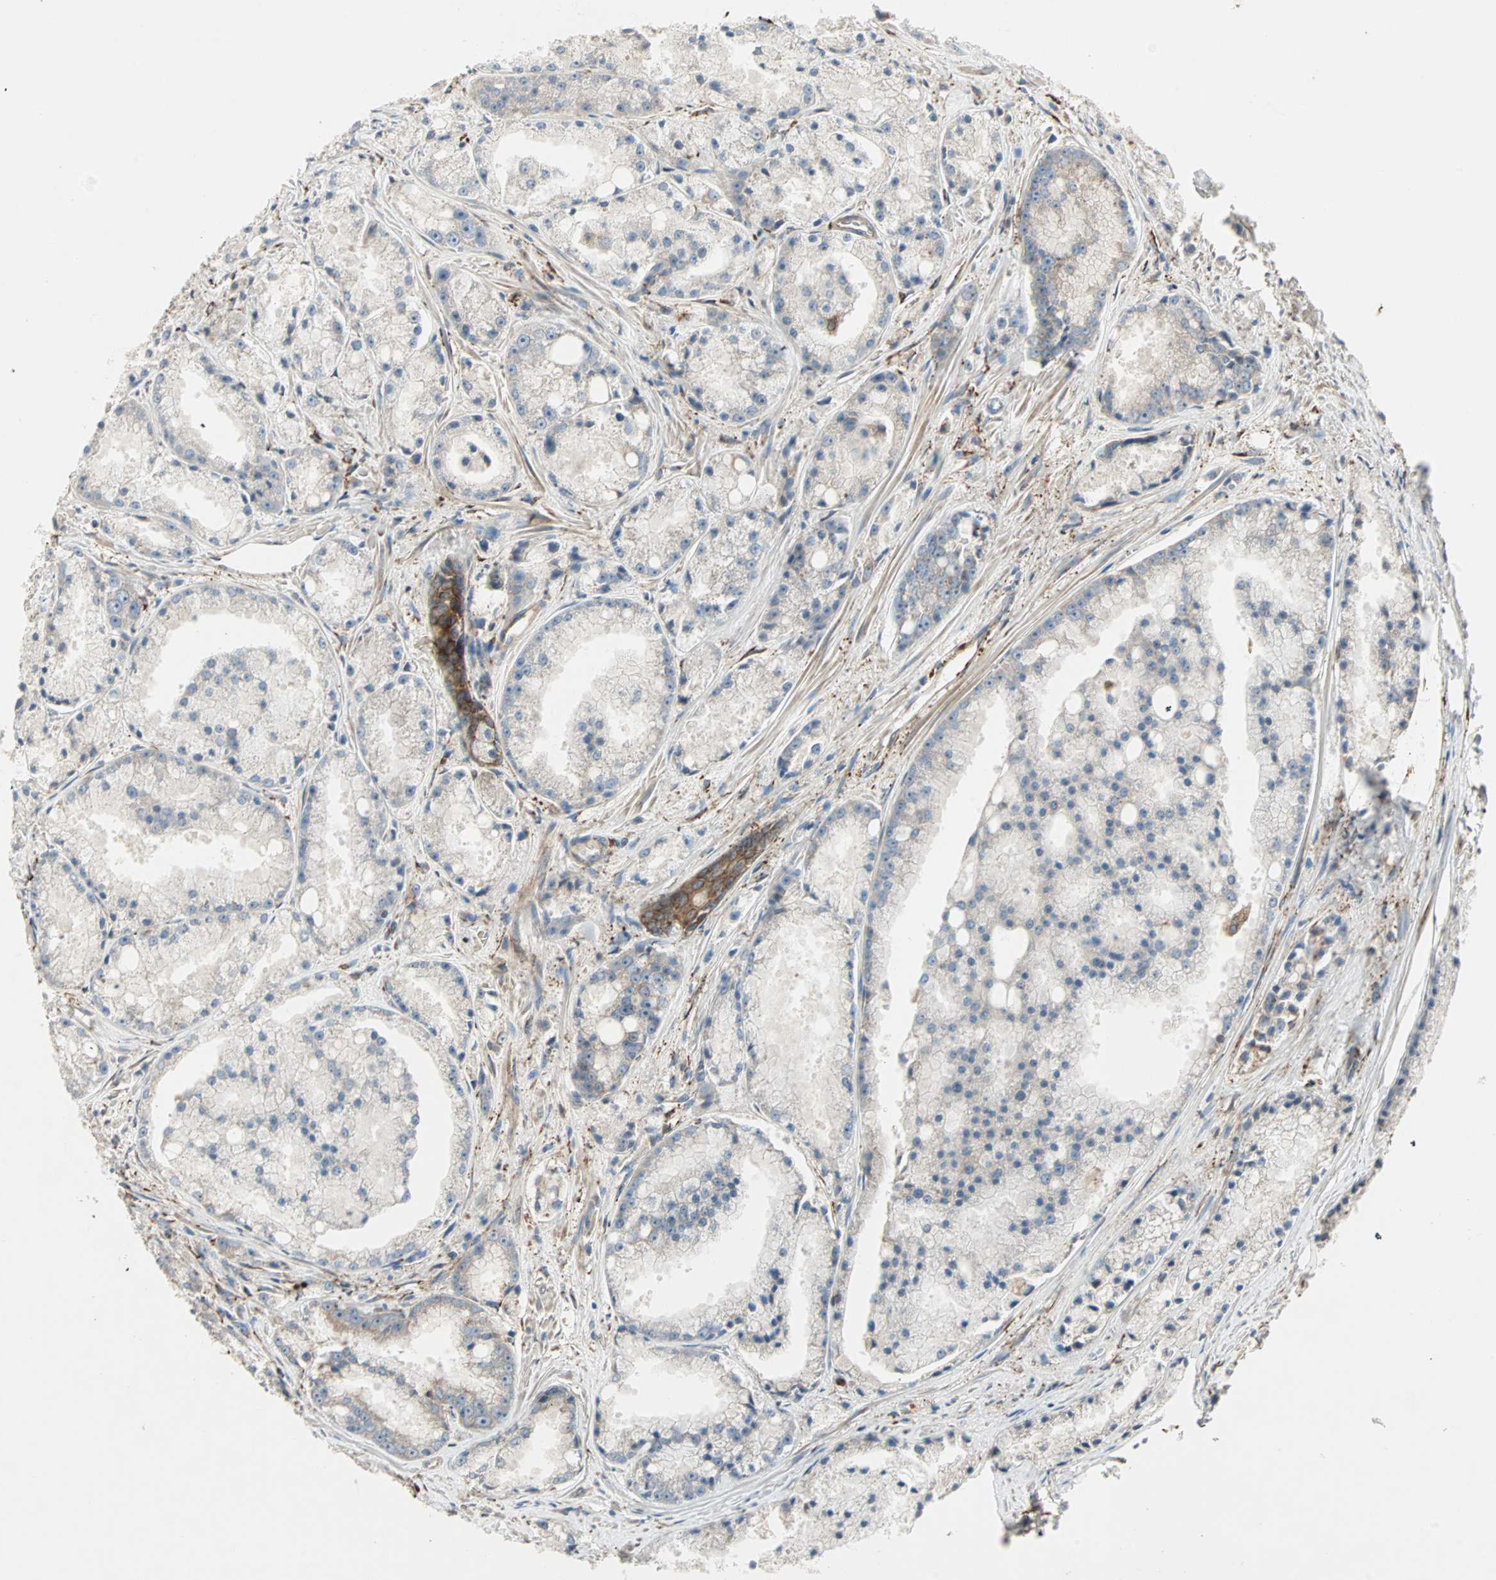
{"staining": {"intensity": "weak", "quantity": "<25%", "location": "cytoplasmic/membranous"}, "tissue": "prostate cancer", "cell_type": "Tumor cells", "image_type": "cancer", "snomed": [{"axis": "morphology", "description": "Adenocarcinoma, Low grade"}, {"axis": "topography", "description": "Prostate"}], "caption": "Adenocarcinoma (low-grade) (prostate) was stained to show a protein in brown. There is no significant positivity in tumor cells.", "gene": "H6PD", "patient": {"sex": "male", "age": 64}}